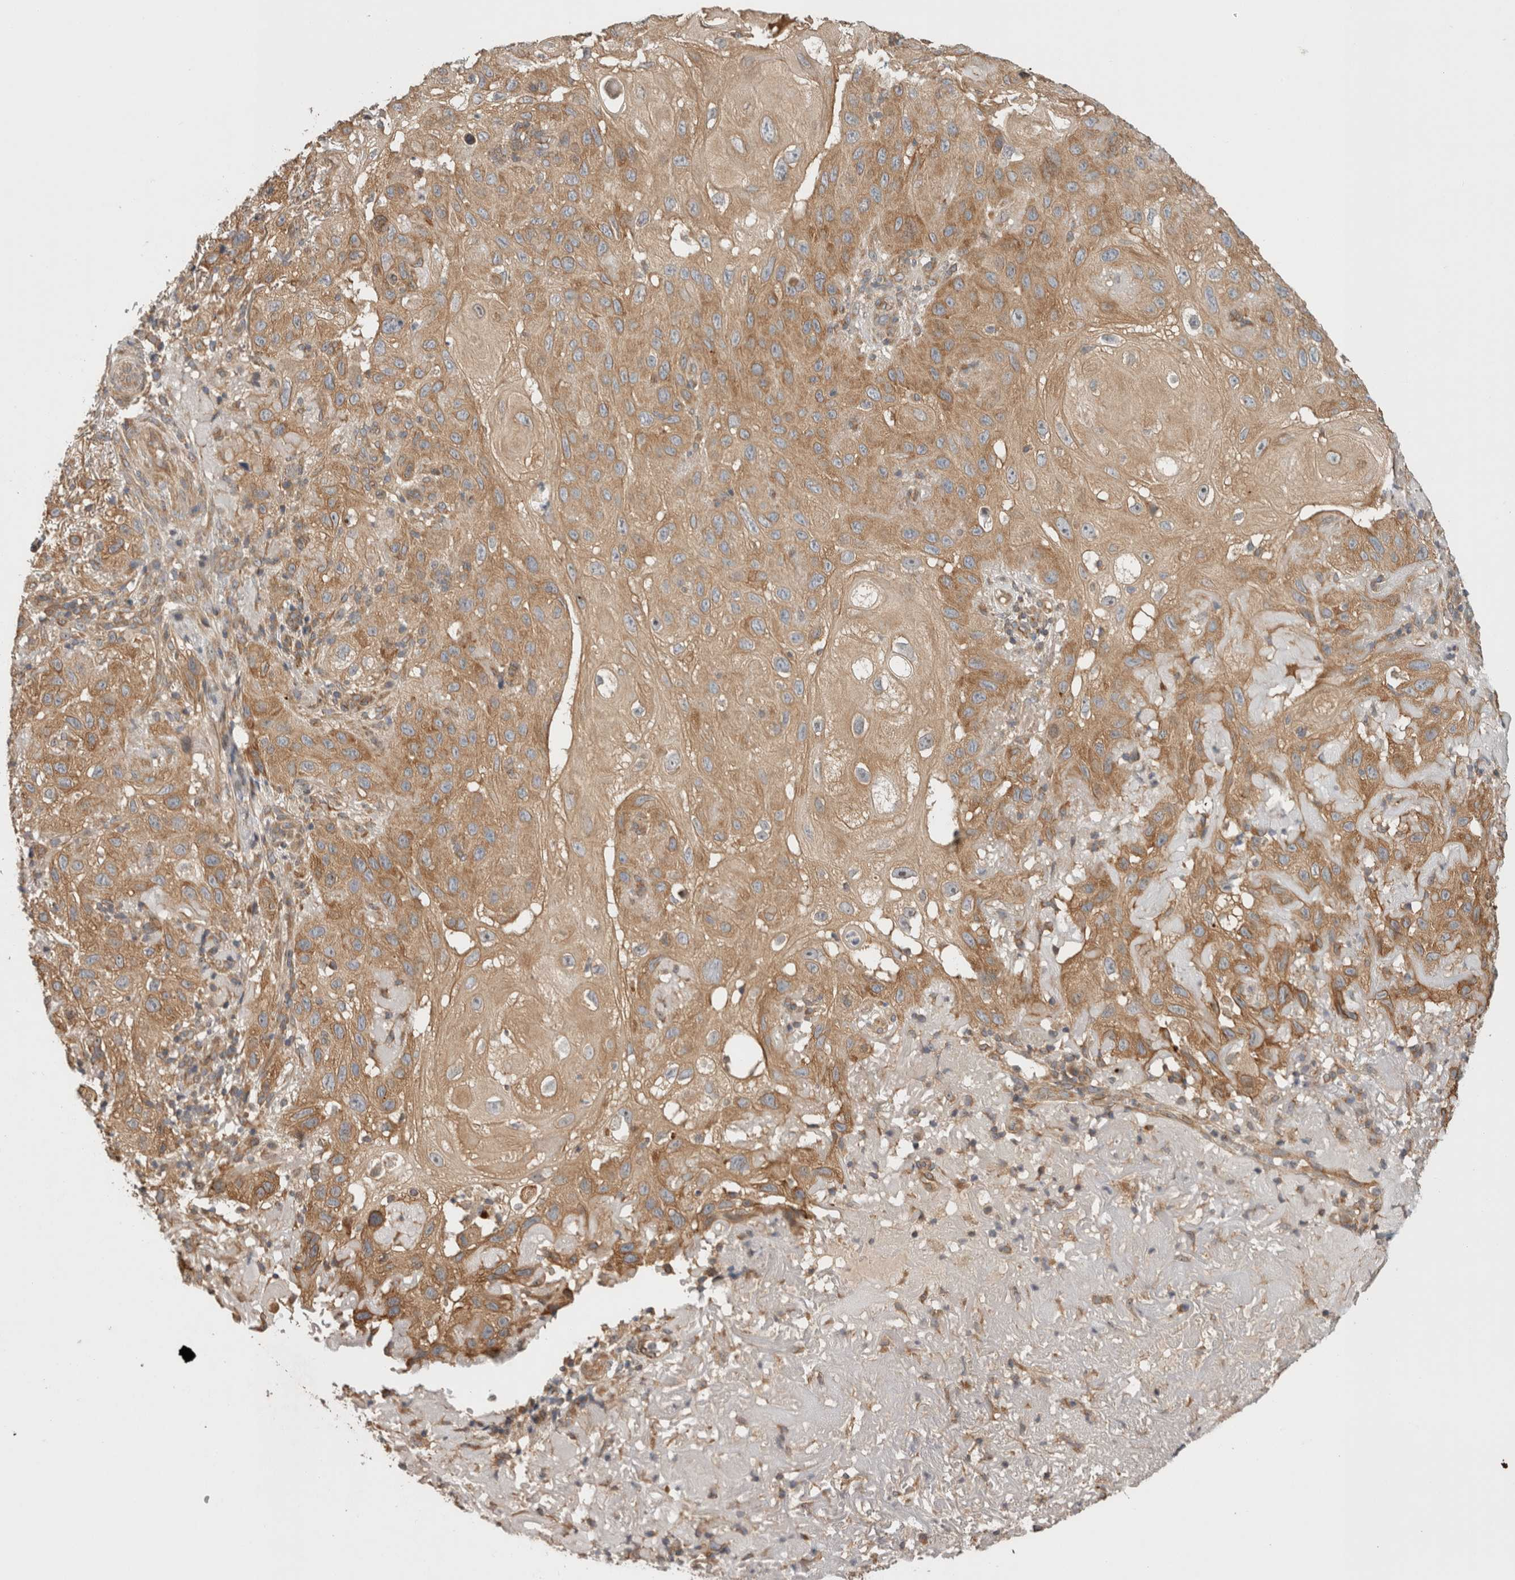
{"staining": {"intensity": "moderate", "quantity": ">75%", "location": "cytoplasmic/membranous"}, "tissue": "skin cancer", "cell_type": "Tumor cells", "image_type": "cancer", "snomed": [{"axis": "morphology", "description": "Normal tissue, NOS"}, {"axis": "morphology", "description": "Squamous cell carcinoma, NOS"}, {"axis": "topography", "description": "Skin"}], "caption": "About >75% of tumor cells in human squamous cell carcinoma (skin) exhibit moderate cytoplasmic/membranous protein positivity as visualized by brown immunohistochemical staining.", "gene": "PUM1", "patient": {"sex": "female", "age": 96}}